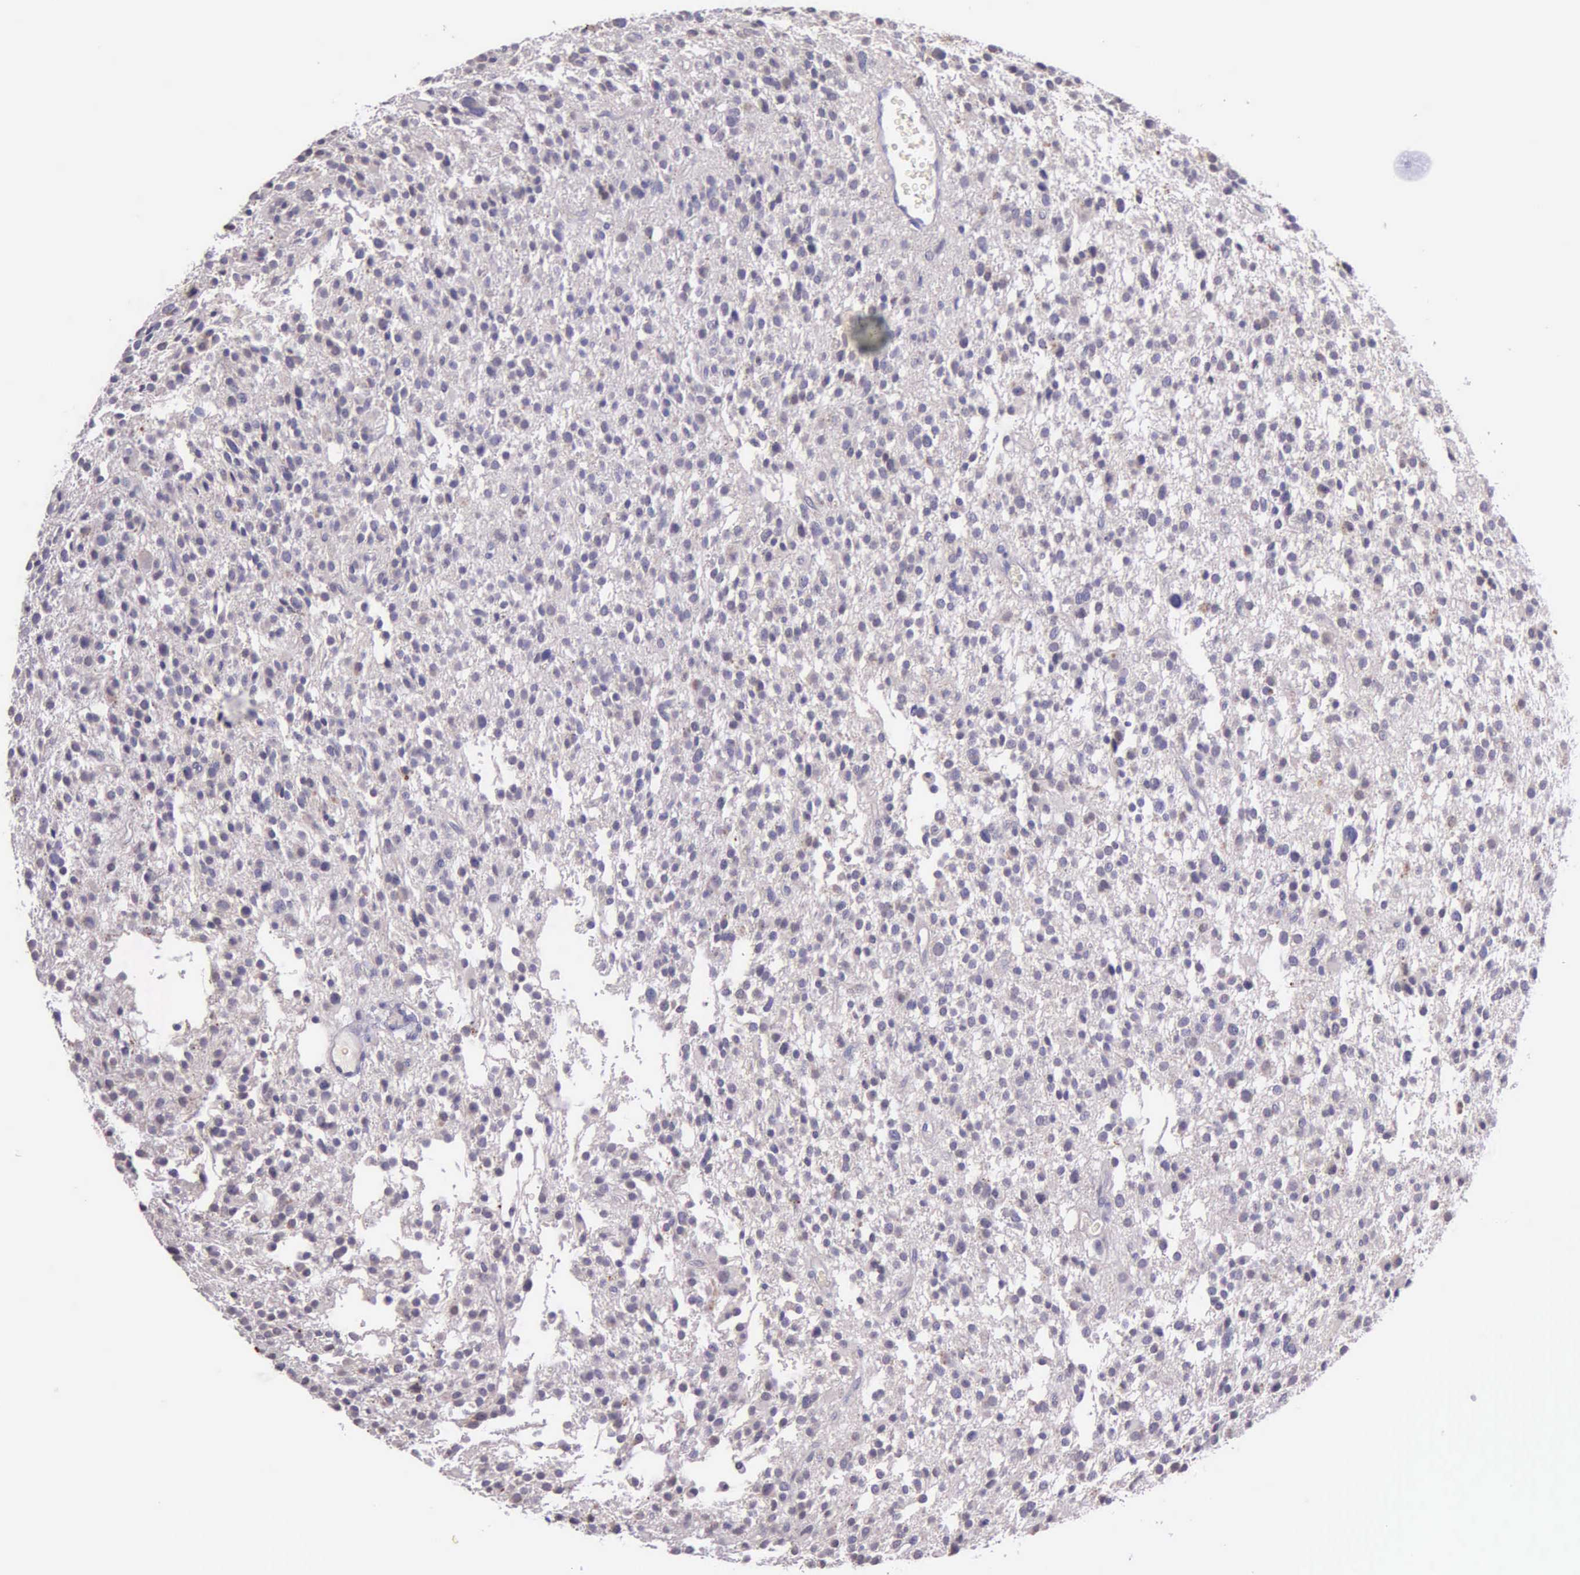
{"staining": {"intensity": "negative", "quantity": "none", "location": "none"}, "tissue": "glioma", "cell_type": "Tumor cells", "image_type": "cancer", "snomed": [{"axis": "morphology", "description": "Glioma, malignant, Low grade"}, {"axis": "topography", "description": "Brain"}], "caption": "This is an IHC histopathology image of human glioma. There is no positivity in tumor cells.", "gene": "THSD7A", "patient": {"sex": "female", "age": 36}}